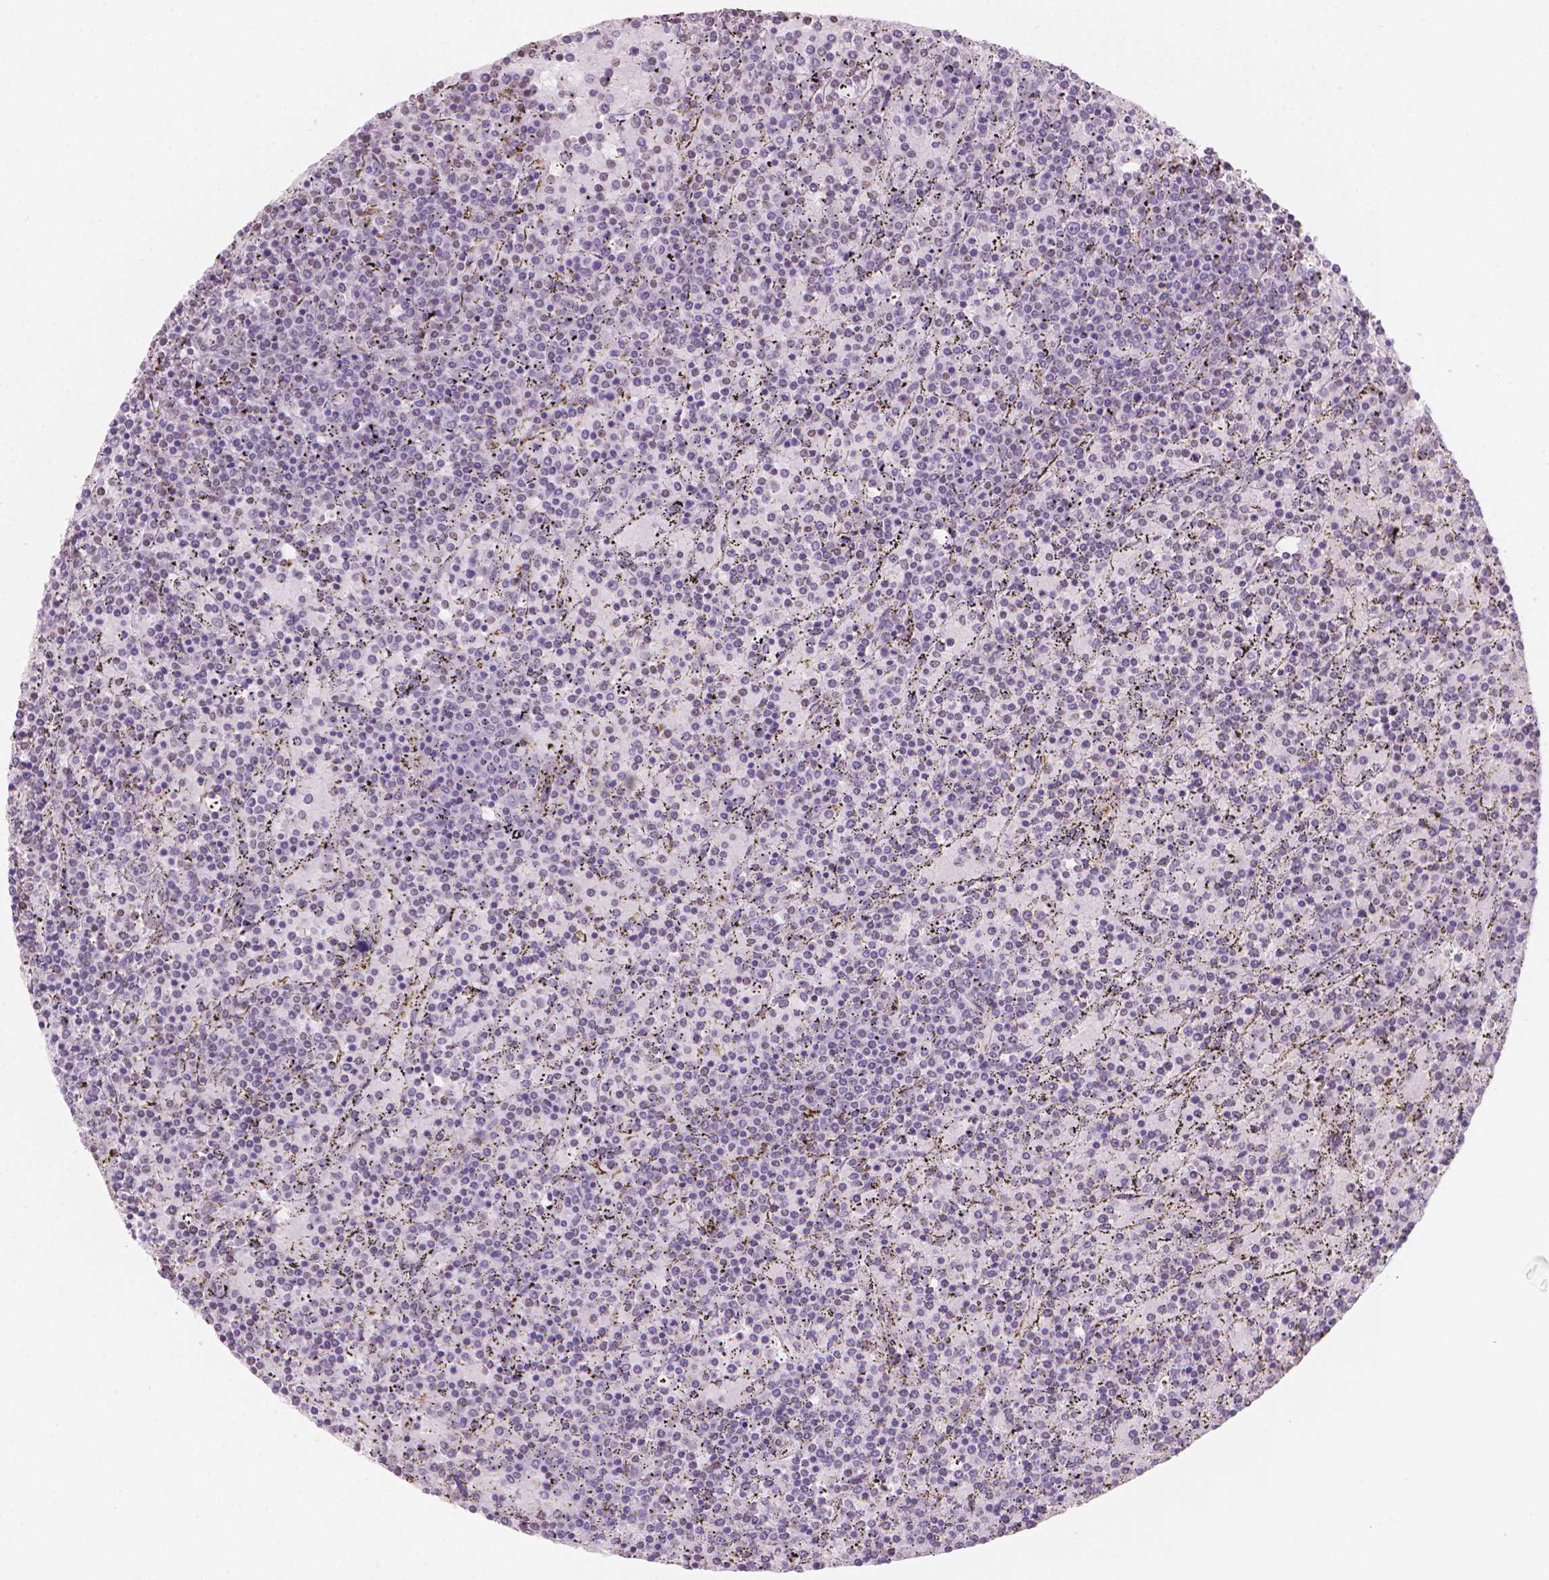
{"staining": {"intensity": "negative", "quantity": "none", "location": "none"}, "tissue": "lymphoma", "cell_type": "Tumor cells", "image_type": "cancer", "snomed": [{"axis": "morphology", "description": "Malignant lymphoma, non-Hodgkin's type, Low grade"}, {"axis": "topography", "description": "Spleen"}], "caption": "Protein analysis of low-grade malignant lymphoma, non-Hodgkin's type shows no significant positivity in tumor cells.", "gene": "PIAS2", "patient": {"sex": "female", "age": 77}}